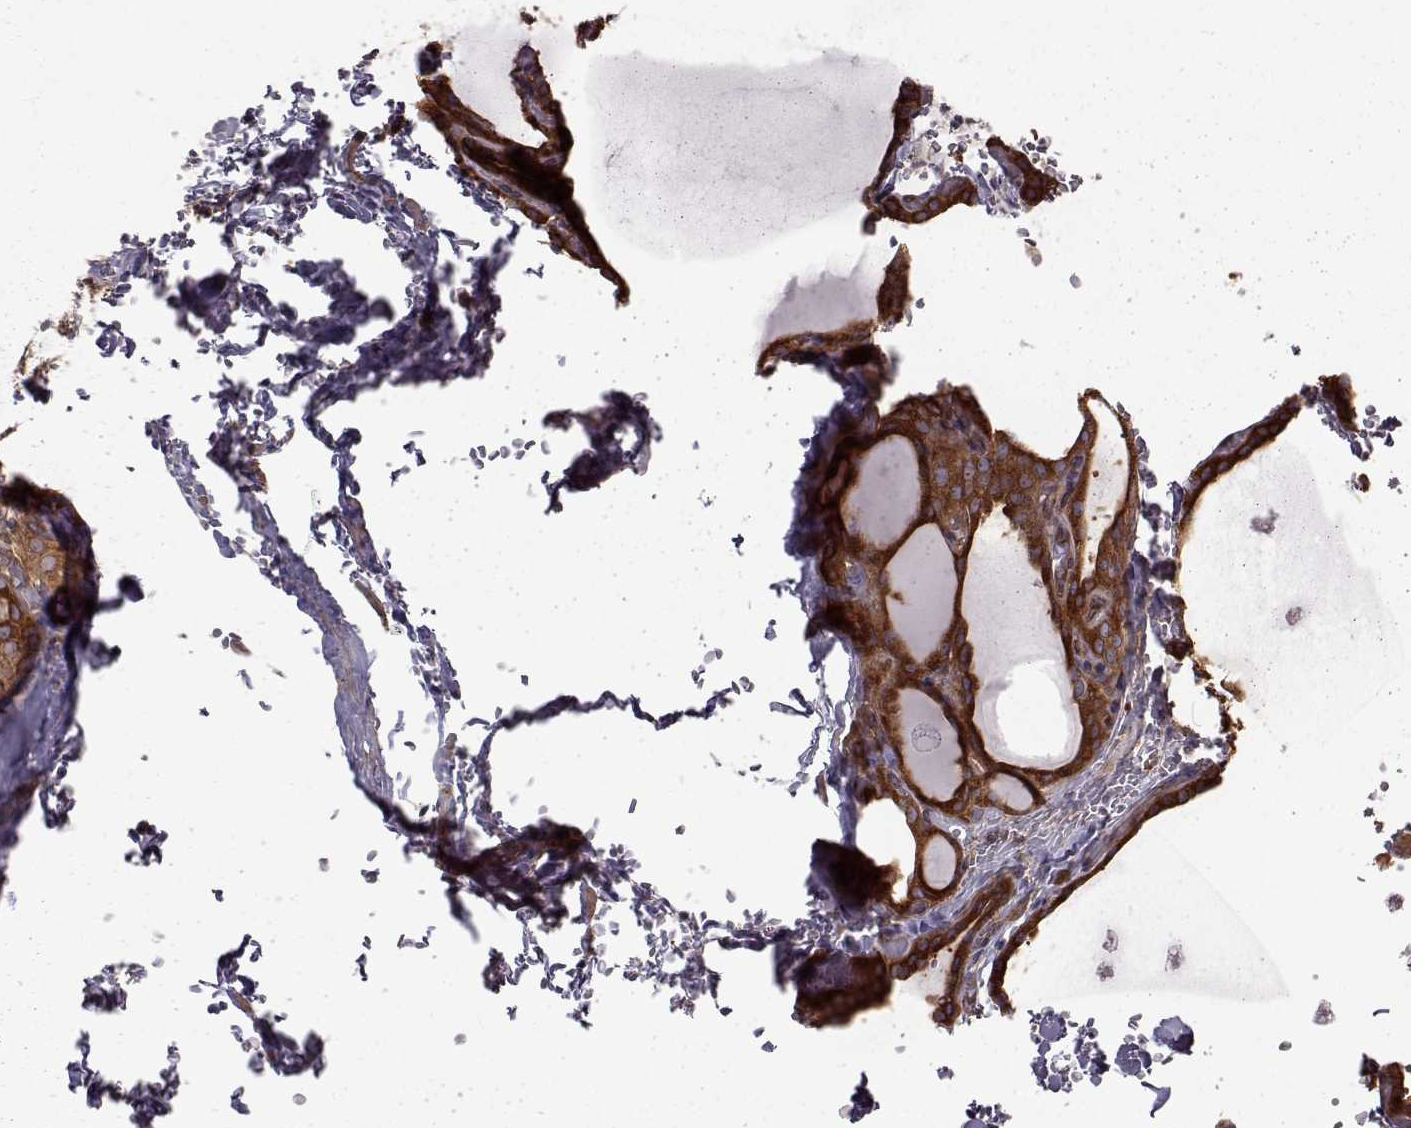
{"staining": {"intensity": "strong", "quantity": ">75%", "location": "cytoplasmic/membranous"}, "tissue": "thyroid cancer", "cell_type": "Tumor cells", "image_type": "cancer", "snomed": [{"axis": "morphology", "description": "Papillary adenocarcinoma, NOS"}, {"axis": "topography", "description": "Thyroid gland"}], "caption": "Immunohistochemical staining of thyroid cancer exhibits high levels of strong cytoplasmic/membranous protein staining in approximately >75% of tumor cells. (Stains: DAB (3,3'-diaminobenzidine) in brown, nuclei in blue, Microscopy: brightfield microscopy at high magnification).", "gene": "RABGAP1", "patient": {"sex": "male", "age": 20}}